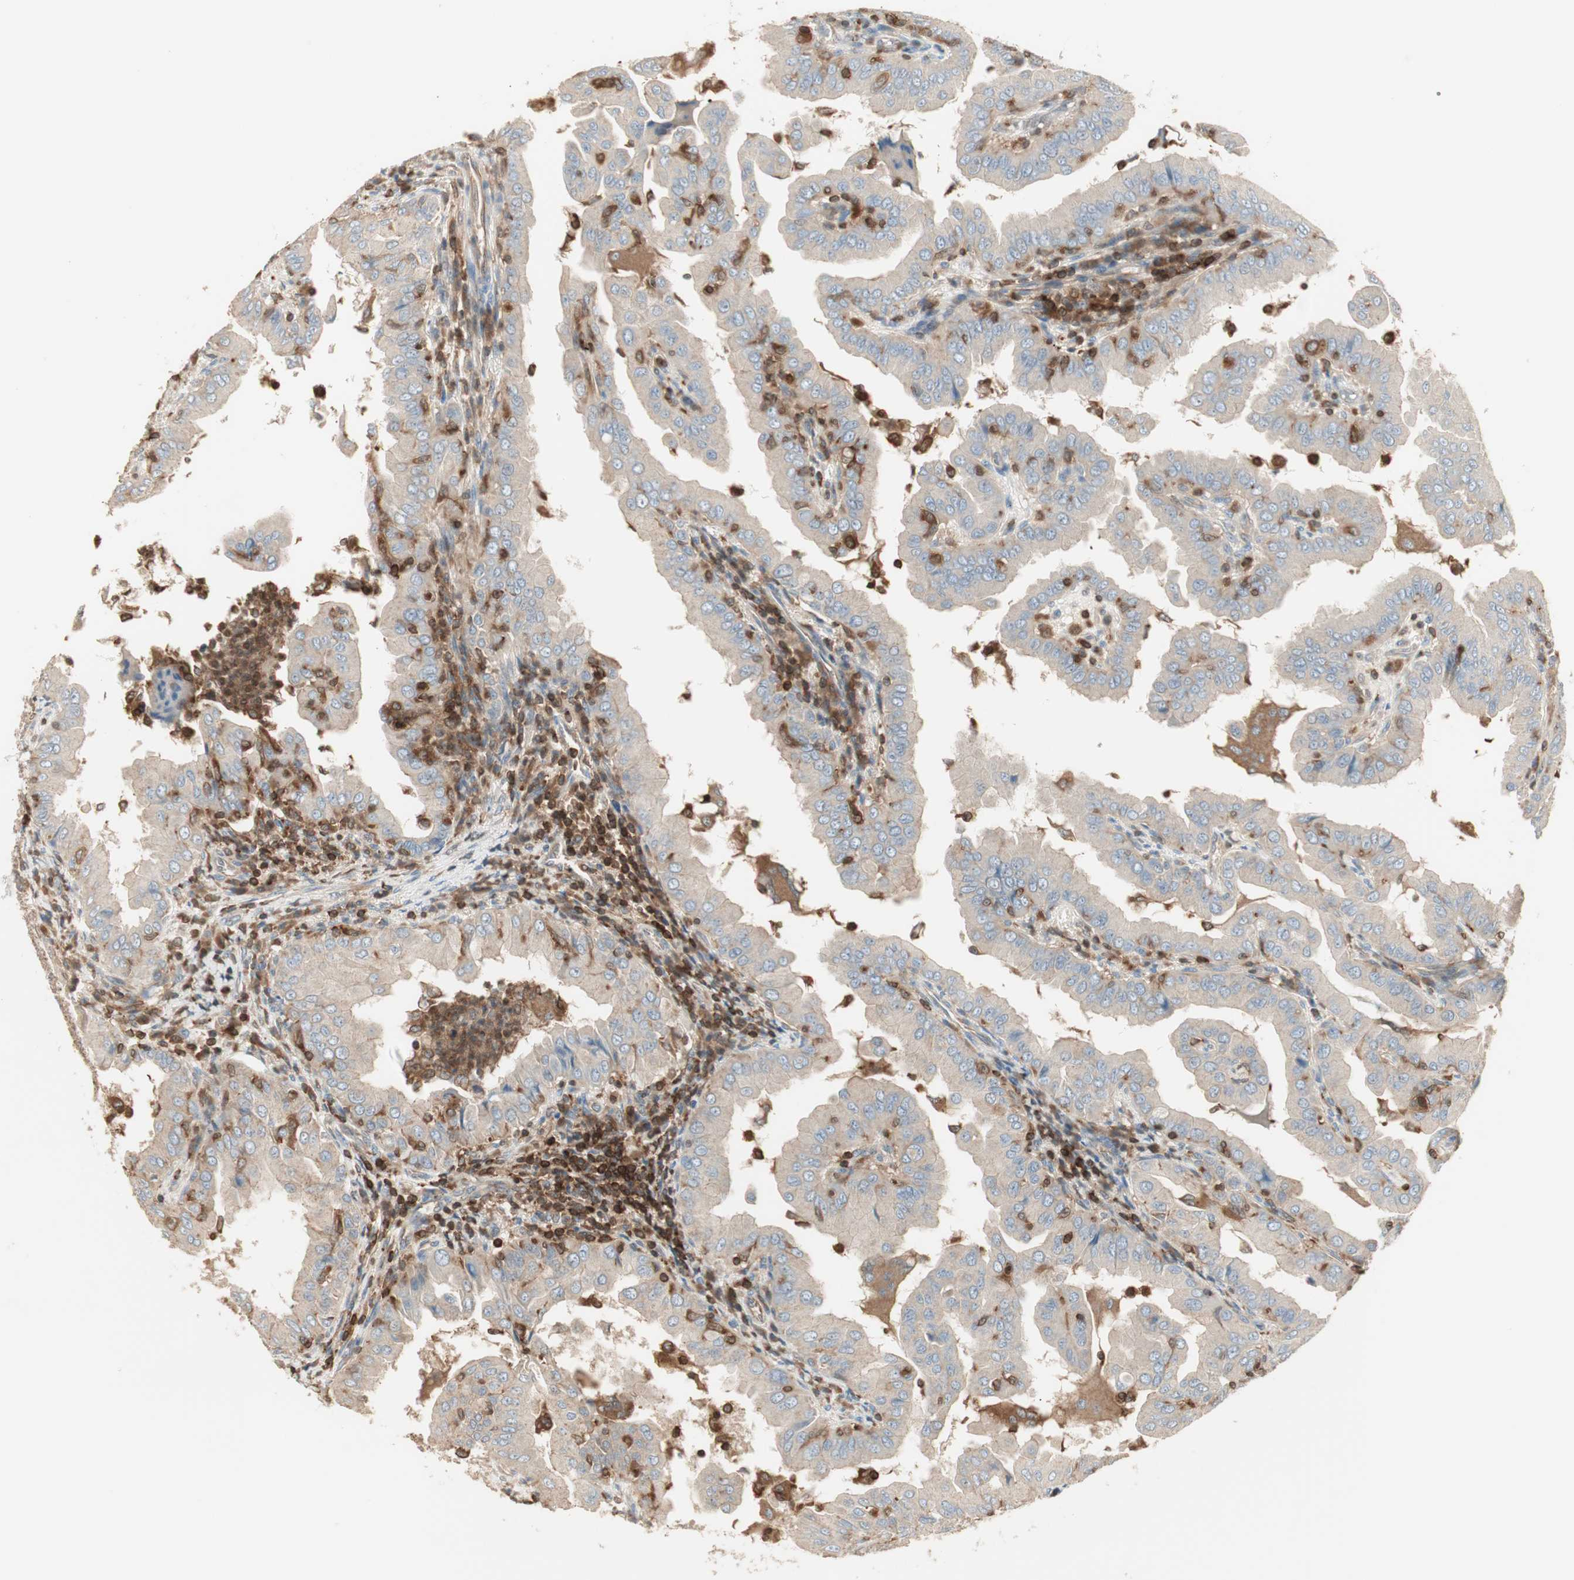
{"staining": {"intensity": "weak", "quantity": "25%-75%", "location": "cytoplasmic/membranous"}, "tissue": "thyroid cancer", "cell_type": "Tumor cells", "image_type": "cancer", "snomed": [{"axis": "morphology", "description": "Papillary adenocarcinoma, NOS"}, {"axis": "topography", "description": "Thyroid gland"}], "caption": "Protein positivity by IHC reveals weak cytoplasmic/membranous staining in approximately 25%-75% of tumor cells in thyroid cancer (papillary adenocarcinoma).", "gene": "CRLF3", "patient": {"sex": "male", "age": 33}}